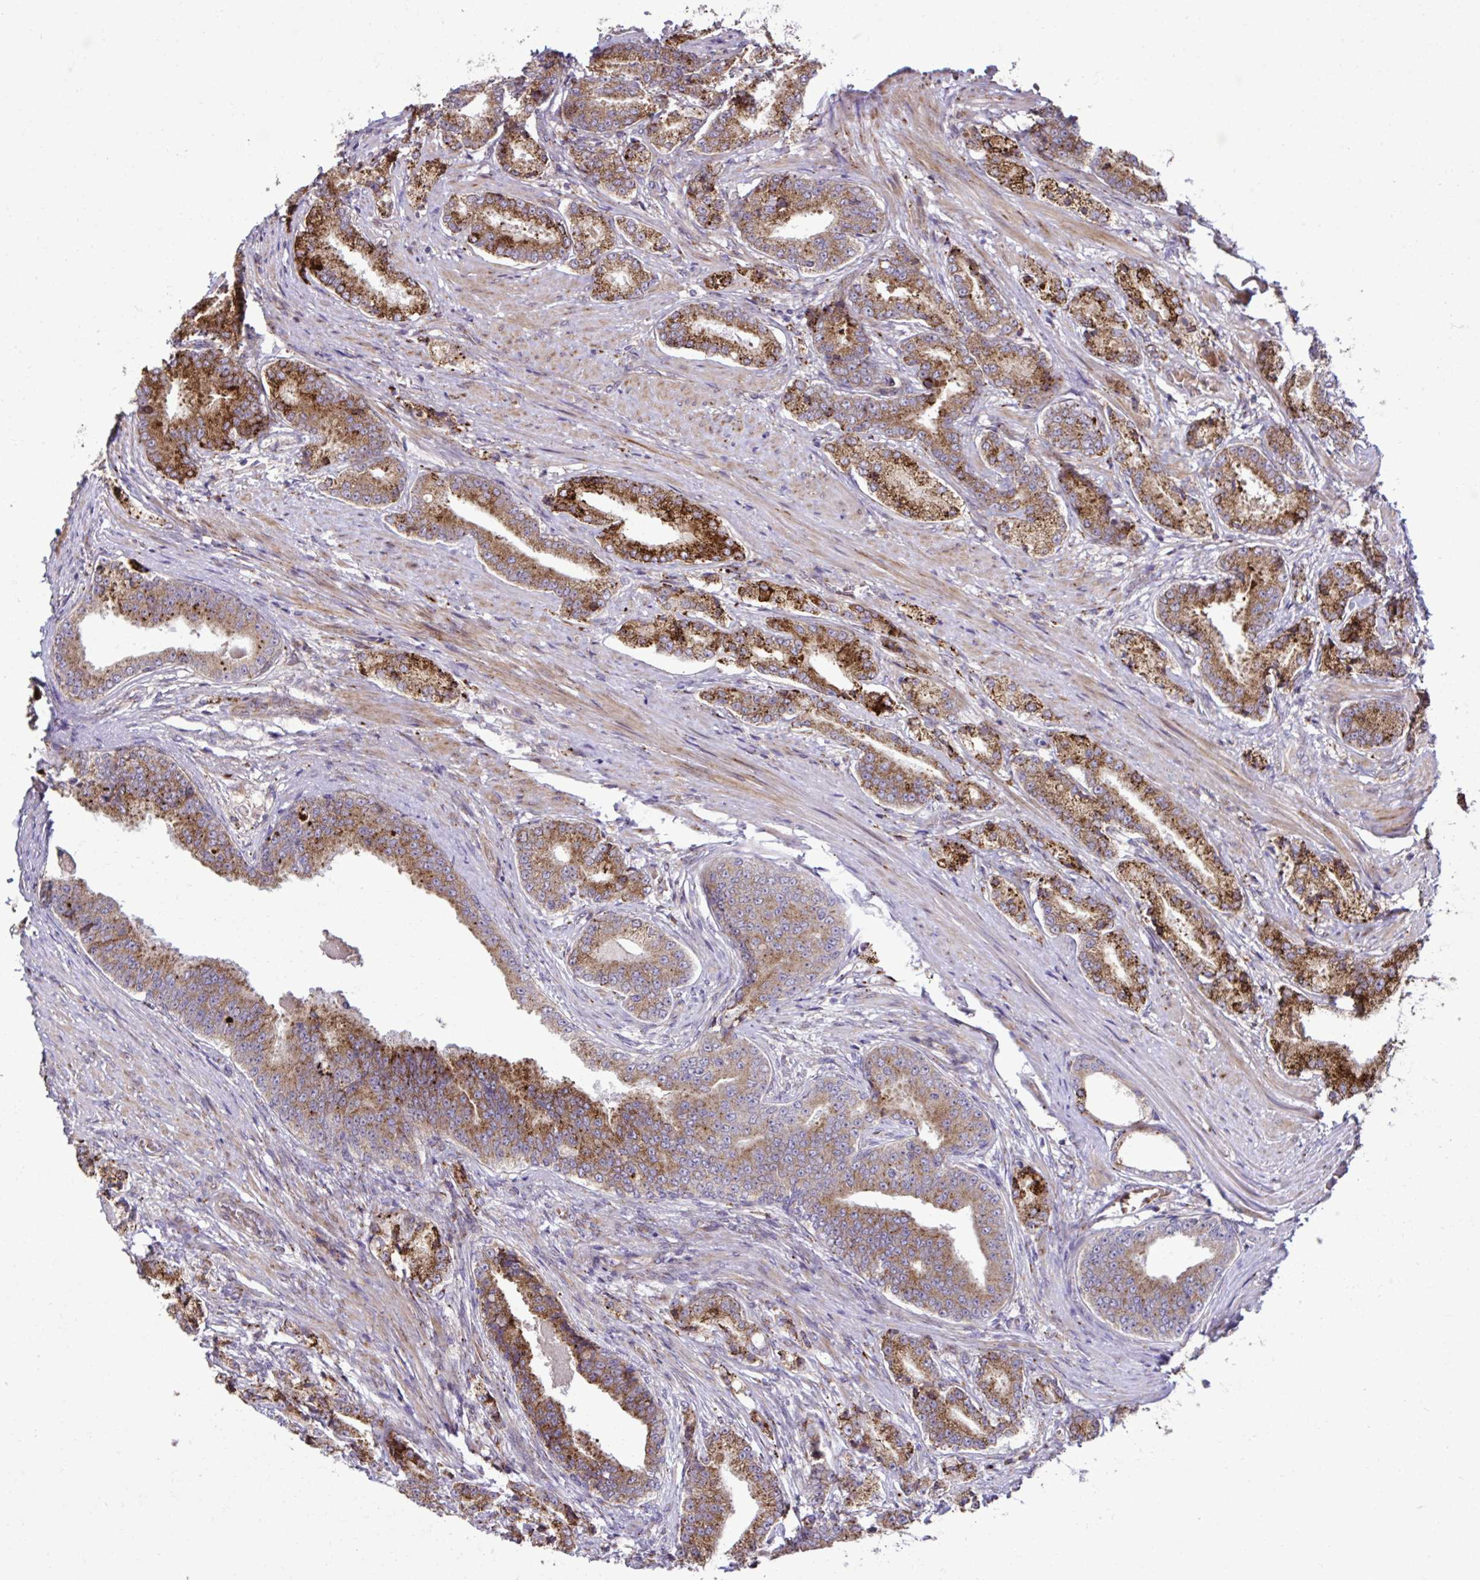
{"staining": {"intensity": "strong", "quantity": ">75%", "location": "cytoplasmic/membranous"}, "tissue": "prostate cancer", "cell_type": "Tumor cells", "image_type": "cancer", "snomed": [{"axis": "morphology", "description": "Adenocarcinoma, High grade"}, {"axis": "topography", "description": "Prostate and seminal vesicle, NOS"}], "caption": "Strong cytoplasmic/membranous expression for a protein is seen in about >75% of tumor cells of adenocarcinoma (high-grade) (prostate) using IHC.", "gene": "LIMS1", "patient": {"sex": "male", "age": 61}}